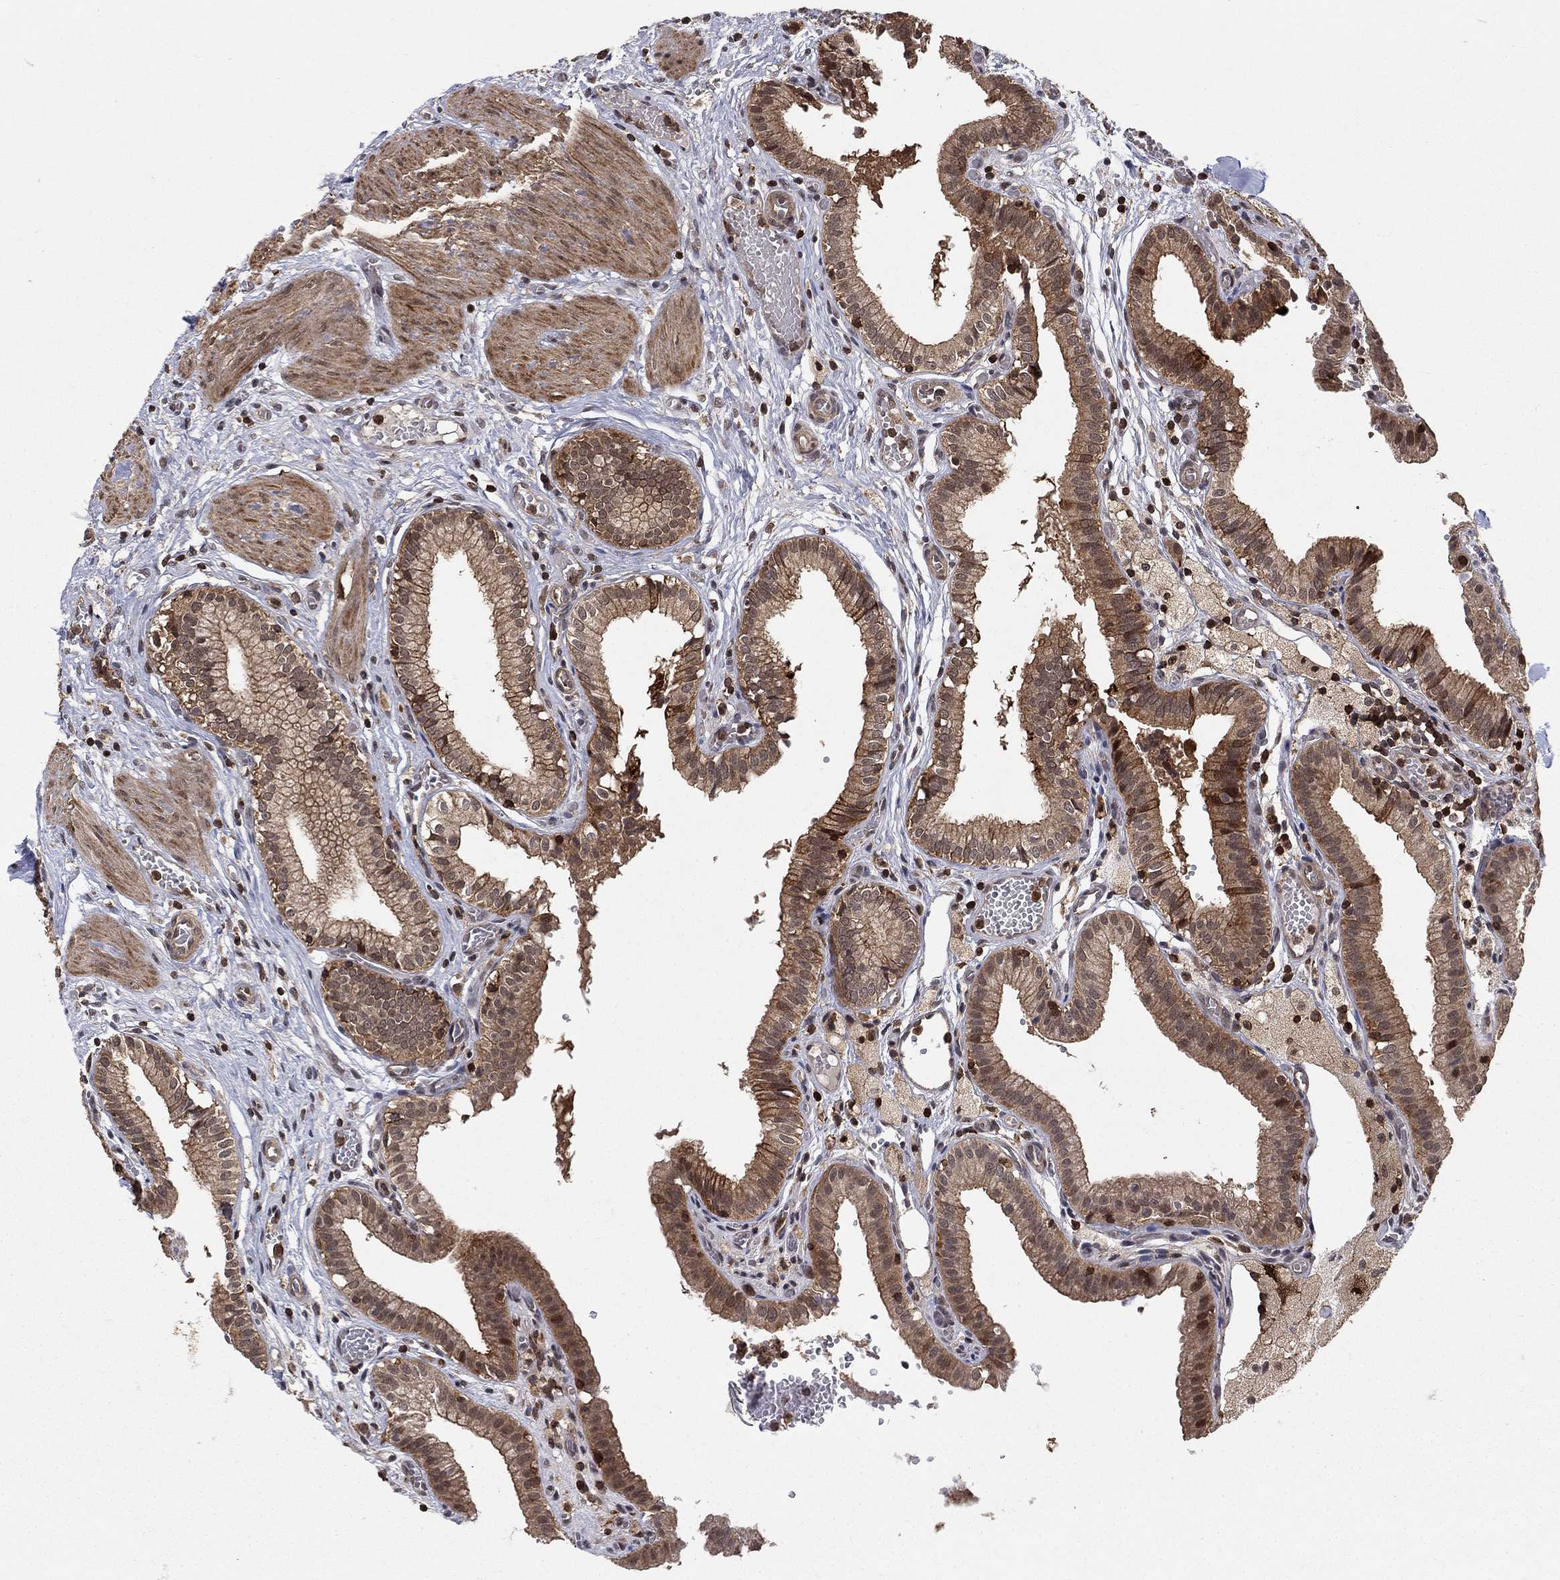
{"staining": {"intensity": "moderate", "quantity": ">75%", "location": "cytoplasmic/membranous,nuclear"}, "tissue": "gallbladder", "cell_type": "Glandular cells", "image_type": "normal", "snomed": [{"axis": "morphology", "description": "Normal tissue, NOS"}, {"axis": "topography", "description": "Gallbladder"}], "caption": "Immunohistochemistry (IHC) photomicrograph of unremarkable gallbladder: human gallbladder stained using immunohistochemistry exhibits medium levels of moderate protein expression localized specifically in the cytoplasmic/membranous,nuclear of glandular cells, appearing as a cytoplasmic/membranous,nuclear brown color.", "gene": "CCDC66", "patient": {"sex": "female", "age": 24}}